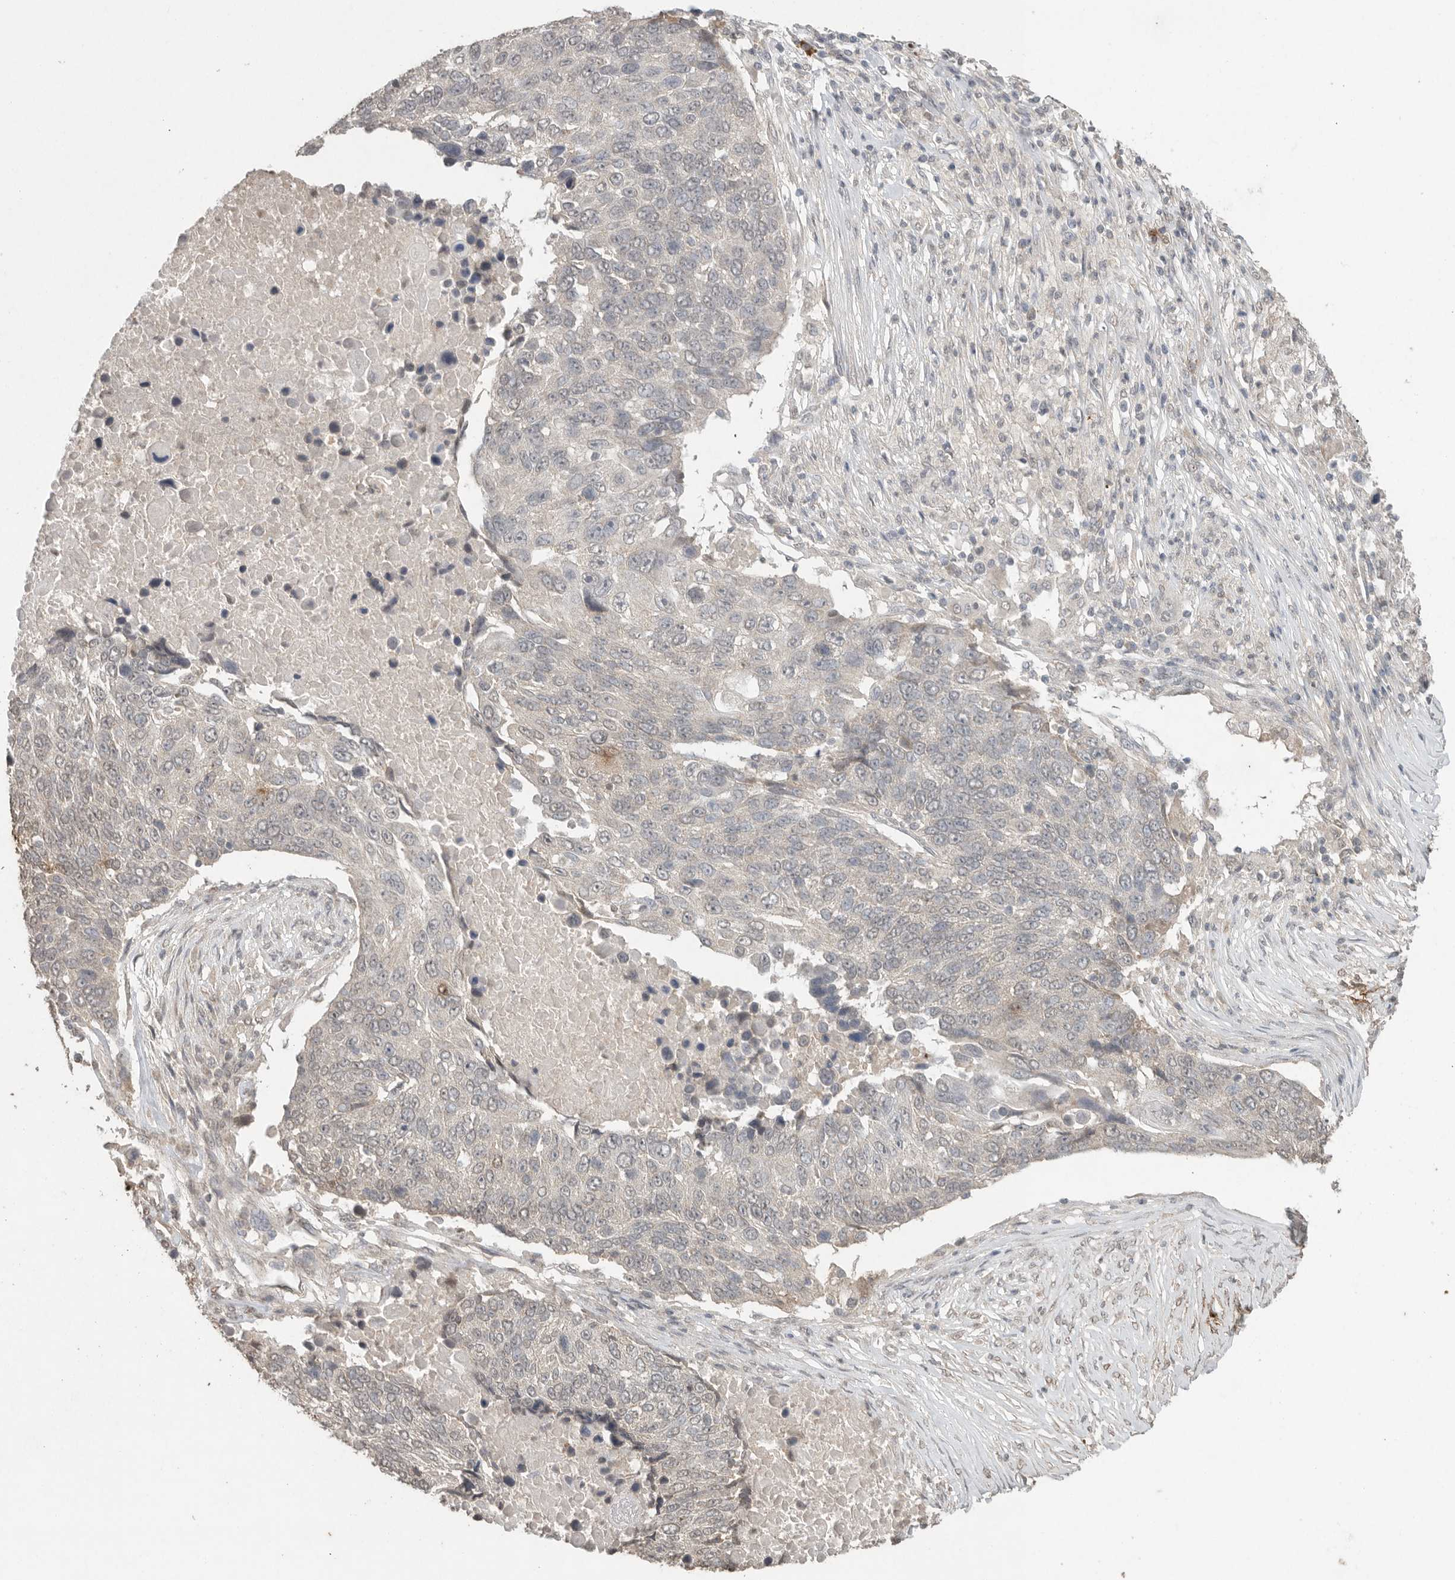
{"staining": {"intensity": "negative", "quantity": "none", "location": "none"}, "tissue": "lung cancer", "cell_type": "Tumor cells", "image_type": "cancer", "snomed": [{"axis": "morphology", "description": "Squamous cell carcinoma, NOS"}, {"axis": "topography", "description": "Lung"}], "caption": "Immunohistochemistry histopathology image of neoplastic tissue: human lung cancer stained with DAB displays no significant protein positivity in tumor cells. (Immunohistochemistry (ihc), brightfield microscopy, high magnification).", "gene": "KLK5", "patient": {"sex": "male", "age": 66}}